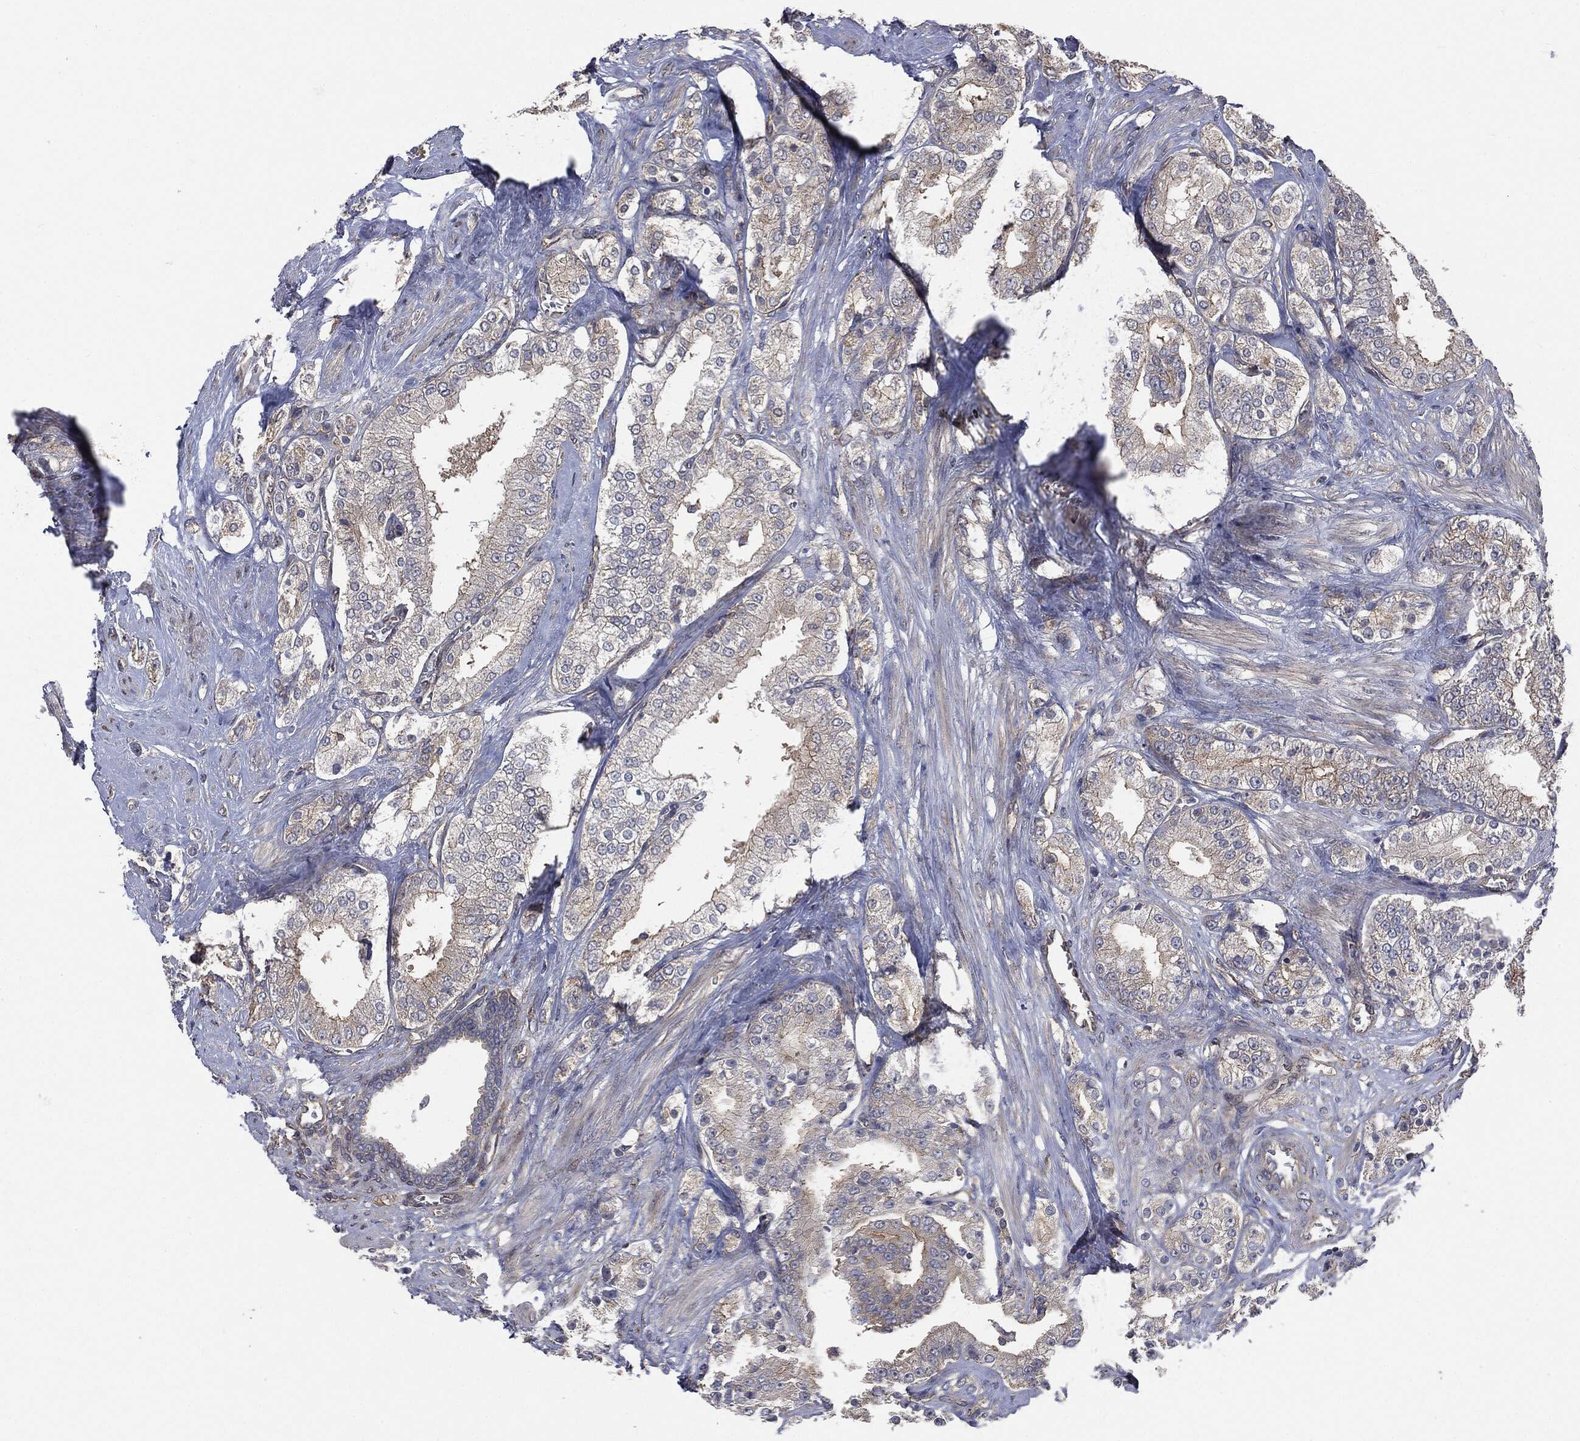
{"staining": {"intensity": "moderate", "quantity": "<25%", "location": "cytoplasmic/membranous"}, "tissue": "prostate cancer", "cell_type": "Tumor cells", "image_type": "cancer", "snomed": [{"axis": "morphology", "description": "Adenocarcinoma, NOS"}, {"axis": "topography", "description": "Prostate and seminal vesicle, NOS"}, {"axis": "topography", "description": "Prostate"}], "caption": "An IHC histopathology image of neoplastic tissue is shown. Protein staining in brown labels moderate cytoplasmic/membranous positivity in prostate cancer within tumor cells. (DAB = brown stain, brightfield microscopy at high magnification).", "gene": "EPS15L1", "patient": {"sex": "male", "age": 67}}